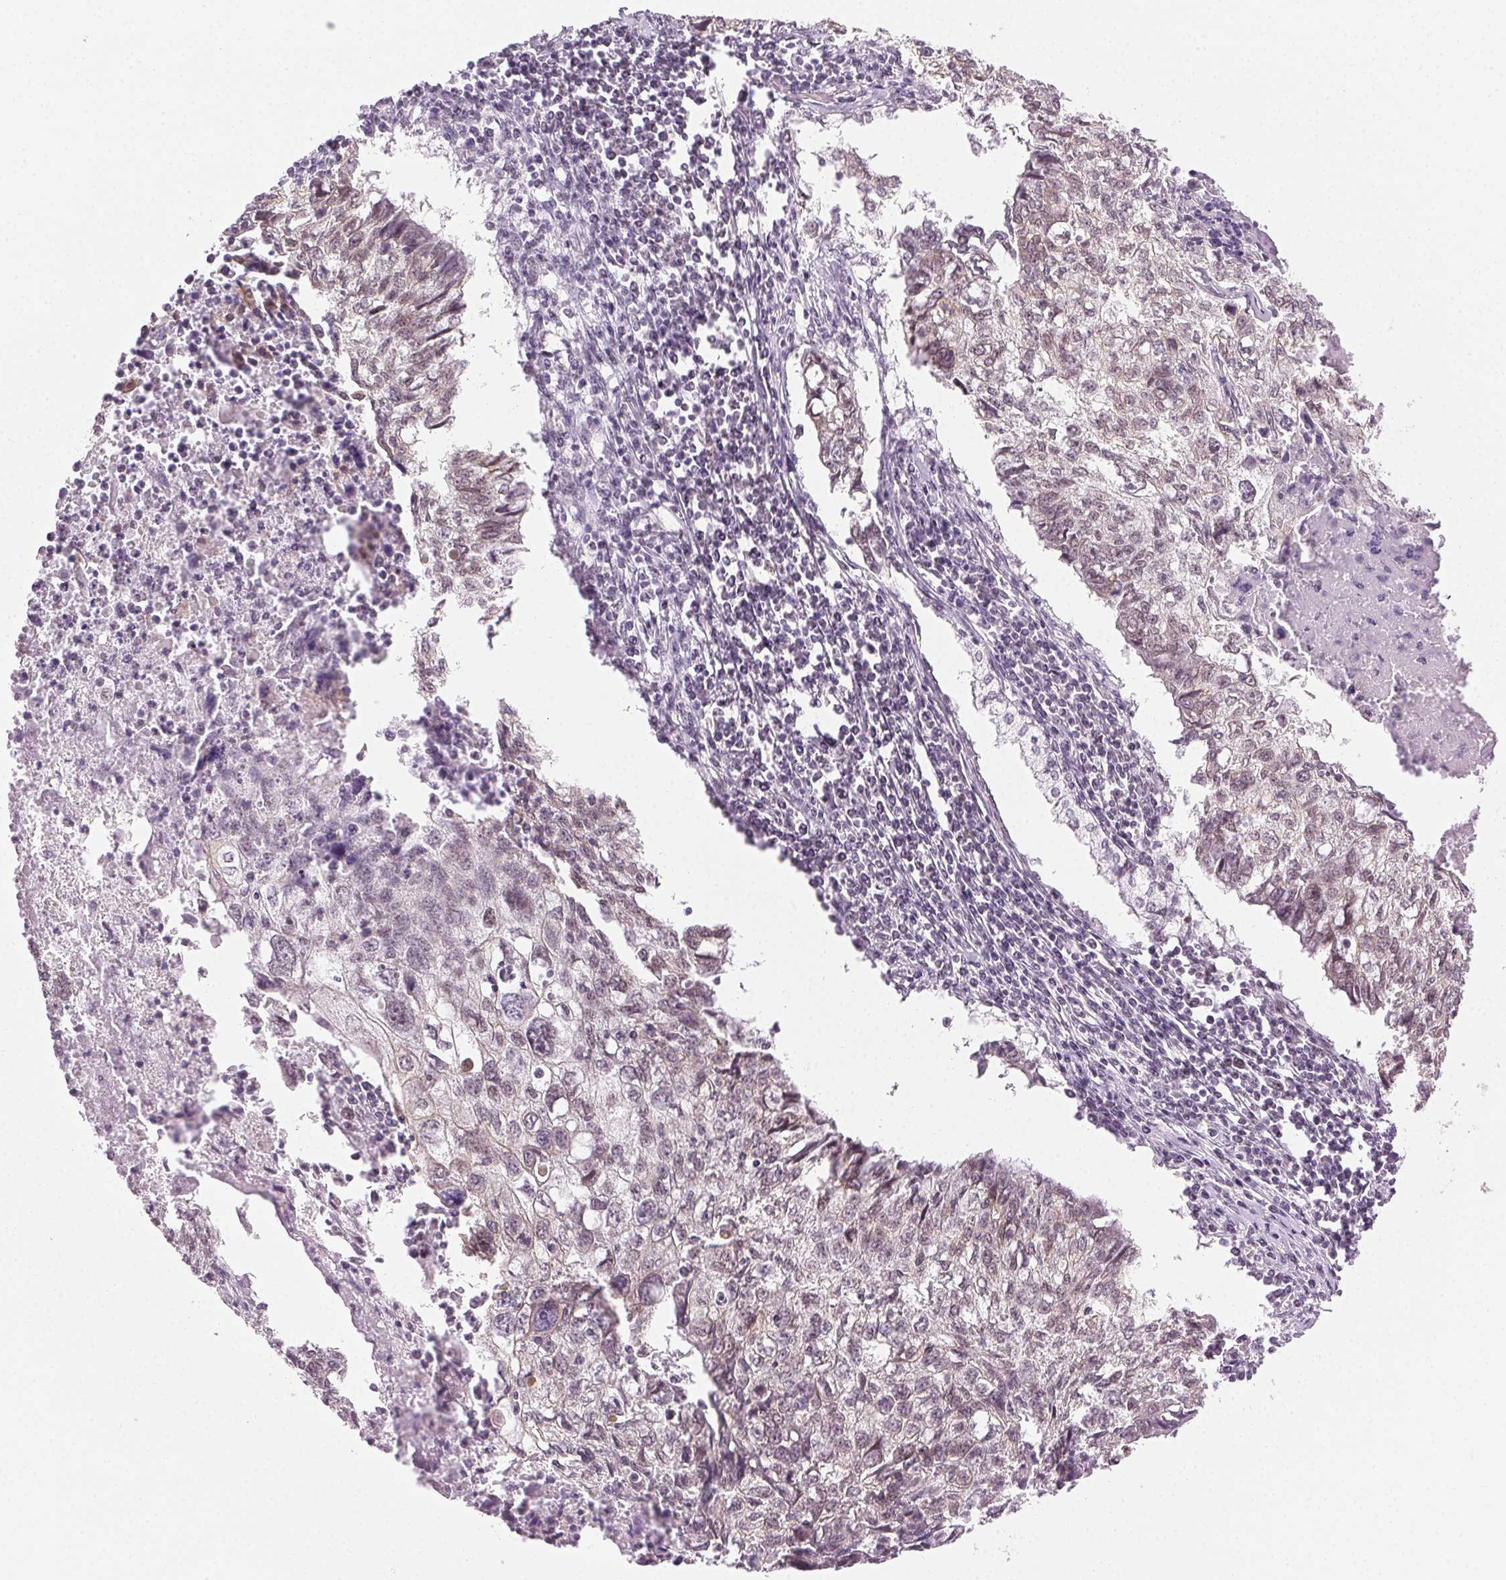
{"staining": {"intensity": "weak", "quantity": "<25%", "location": "cytoplasmic/membranous,nuclear"}, "tissue": "lung cancer", "cell_type": "Tumor cells", "image_type": "cancer", "snomed": [{"axis": "morphology", "description": "Normal morphology"}, {"axis": "morphology", "description": "Aneuploidy"}, {"axis": "morphology", "description": "Squamous cell carcinoma, NOS"}, {"axis": "topography", "description": "Lymph node"}, {"axis": "topography", "description": "Lung"}], "caption": "Tumor cells are negative for brown protein staining in lung cancer (squamous cell carcinoma). (DAB immunohistochemistry (IHC), high magnification).", "gene": "AIF1L", "patient": {"sex": "female", "age": 76}}